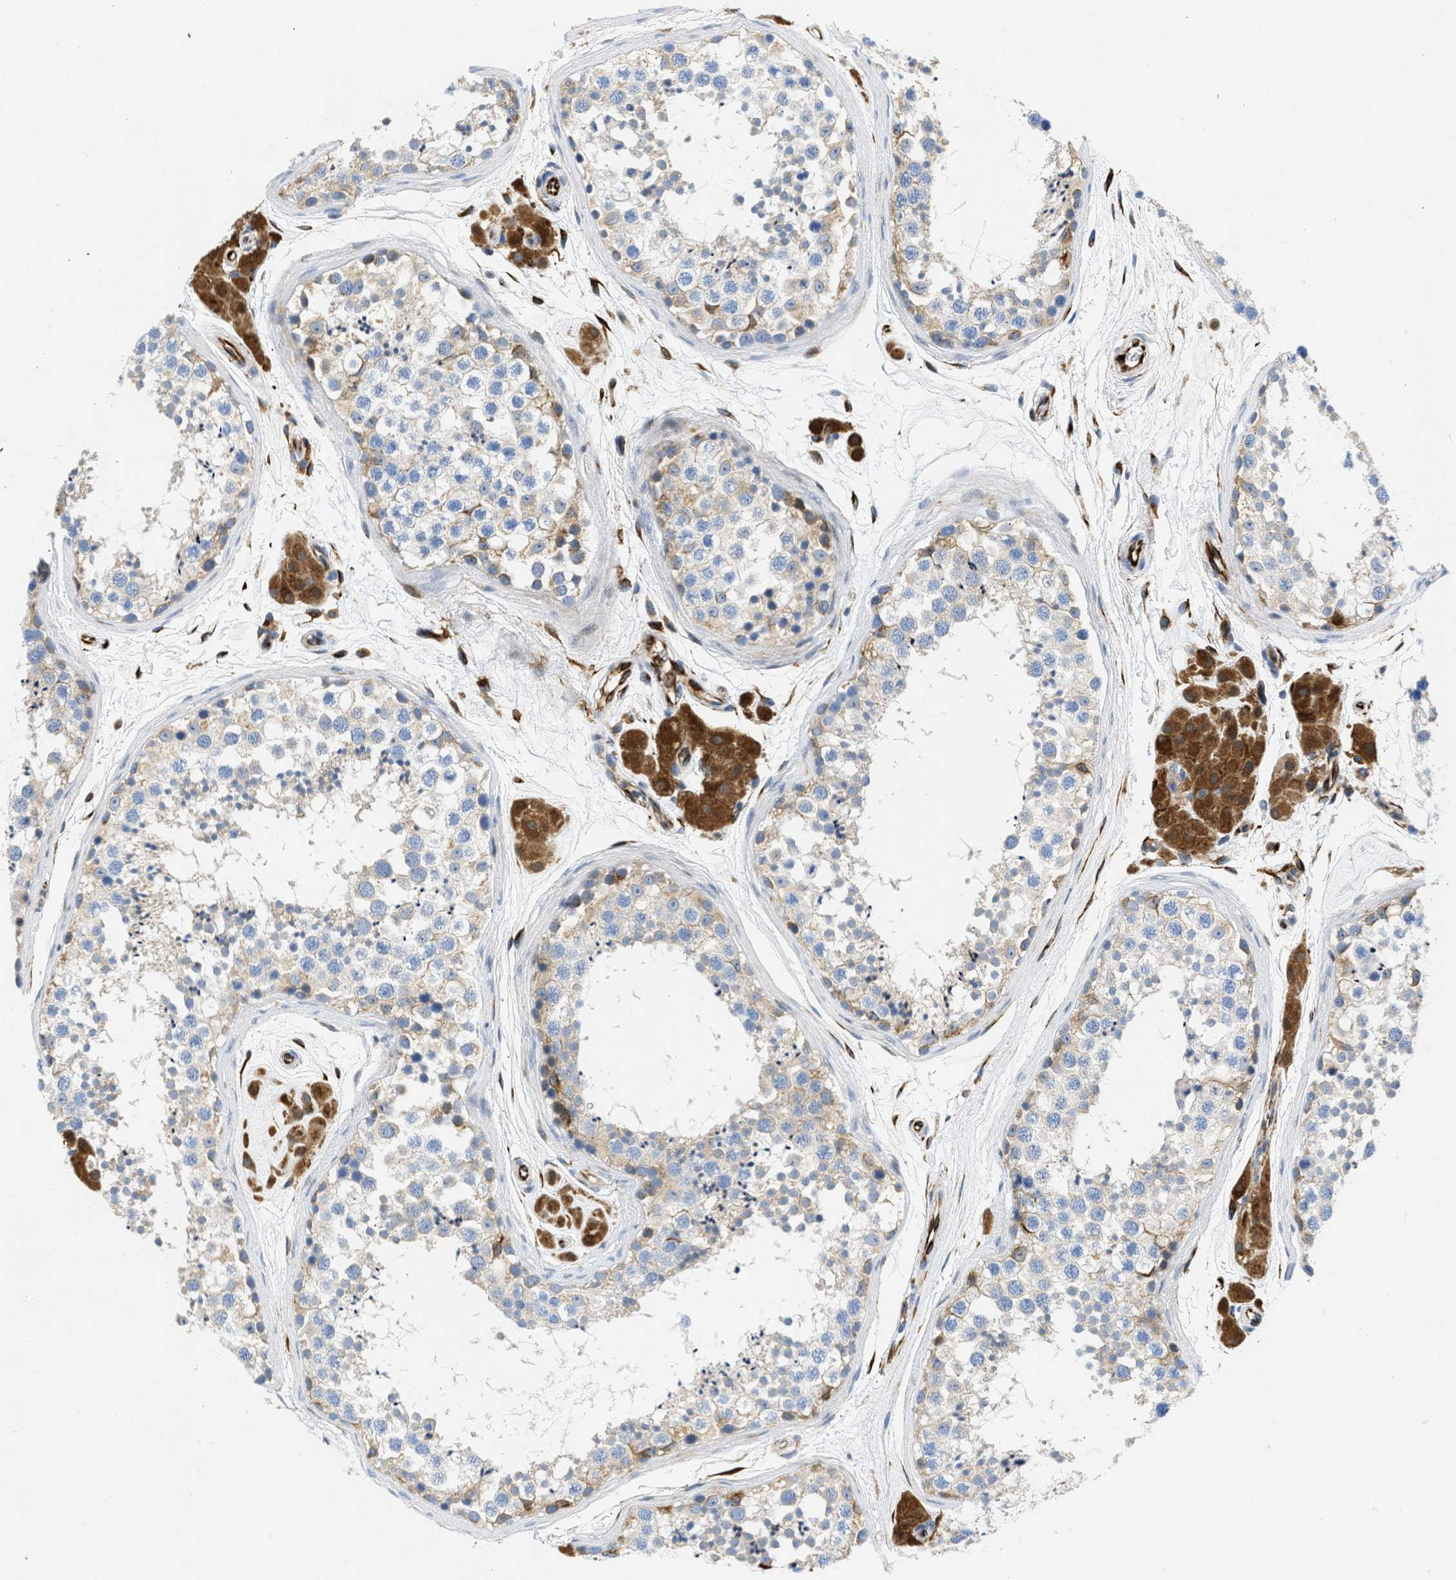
{"staining": {"intensity": "weak", "quantity": "25%-75%", "location": "cytoplasmic/membranous"}, "tissue": "testis", "cell_type": "Cells in seminiferous ducts", "image_type": "normal", "snomed": [{"axis": "morphology", "description": "Normal tissue, NOS"}, {"axis": "topography", "description": "Testis"}], "caption": "Protein staining of benign testis reveals weak cytoplasmic/membranous expression in about 25%-75% of cells in seminiferous ducts.", "gene": "ULK4", "patient": {"sex": "male", "age": 56}}